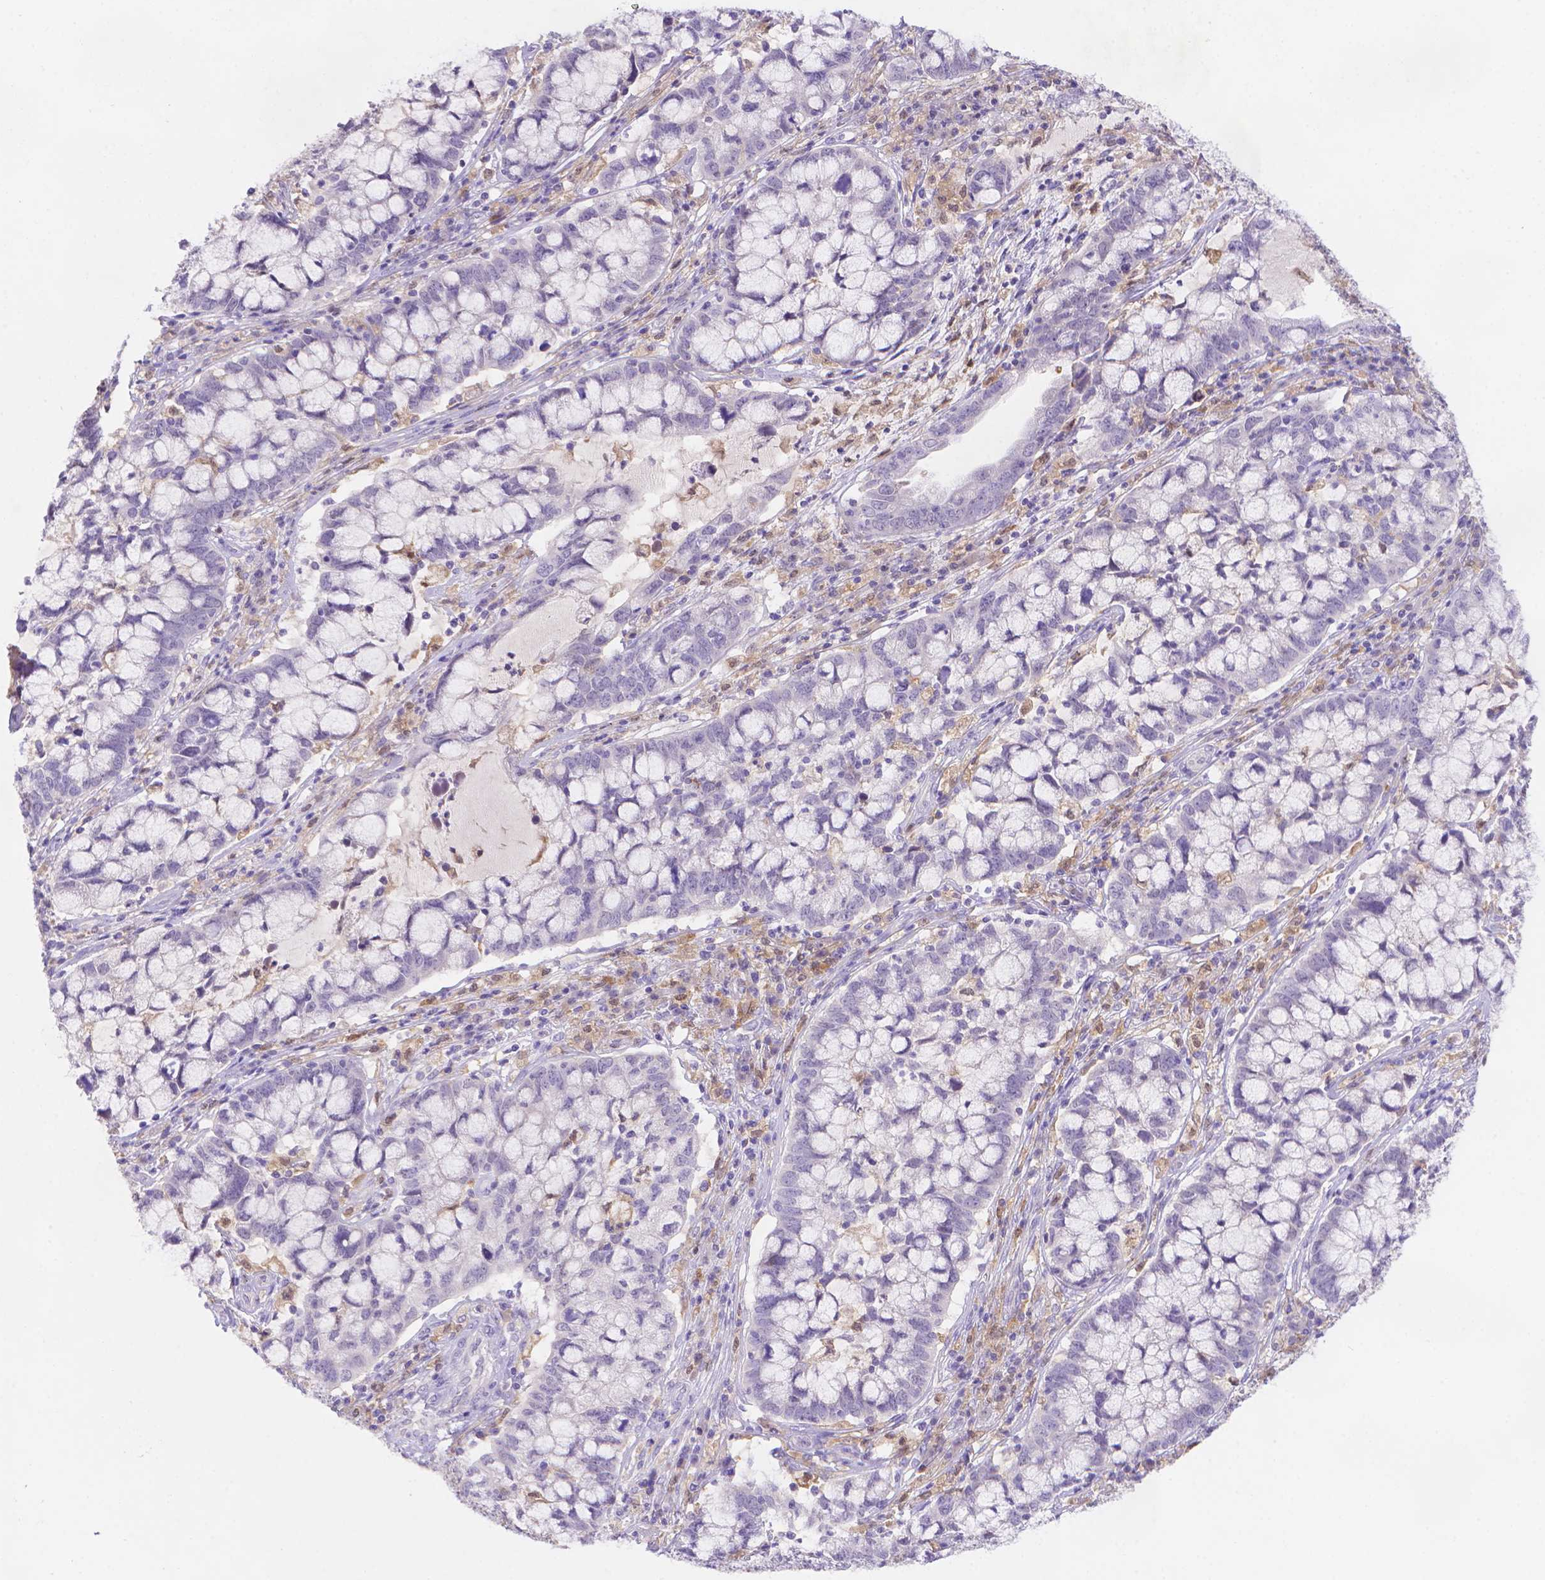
{"staining": {"intensity": "negative", "quantity": "none", "location": "none"}, "tissue": "cervical cancer", "cell_type": "Tumor cells", "image_type": "cancer", "snomed": [{"axis": "morphology", "description": "Adenocarcinoma, NOS"}, {"axis": "topography", "description": "Cervix"}], "caption": "This is a photomicrograph of IHC staining of cervical cancer, which shows no staining in tumor cells.", "gene": "FGD2", "patient": {"sex": "female", "age": 40}}